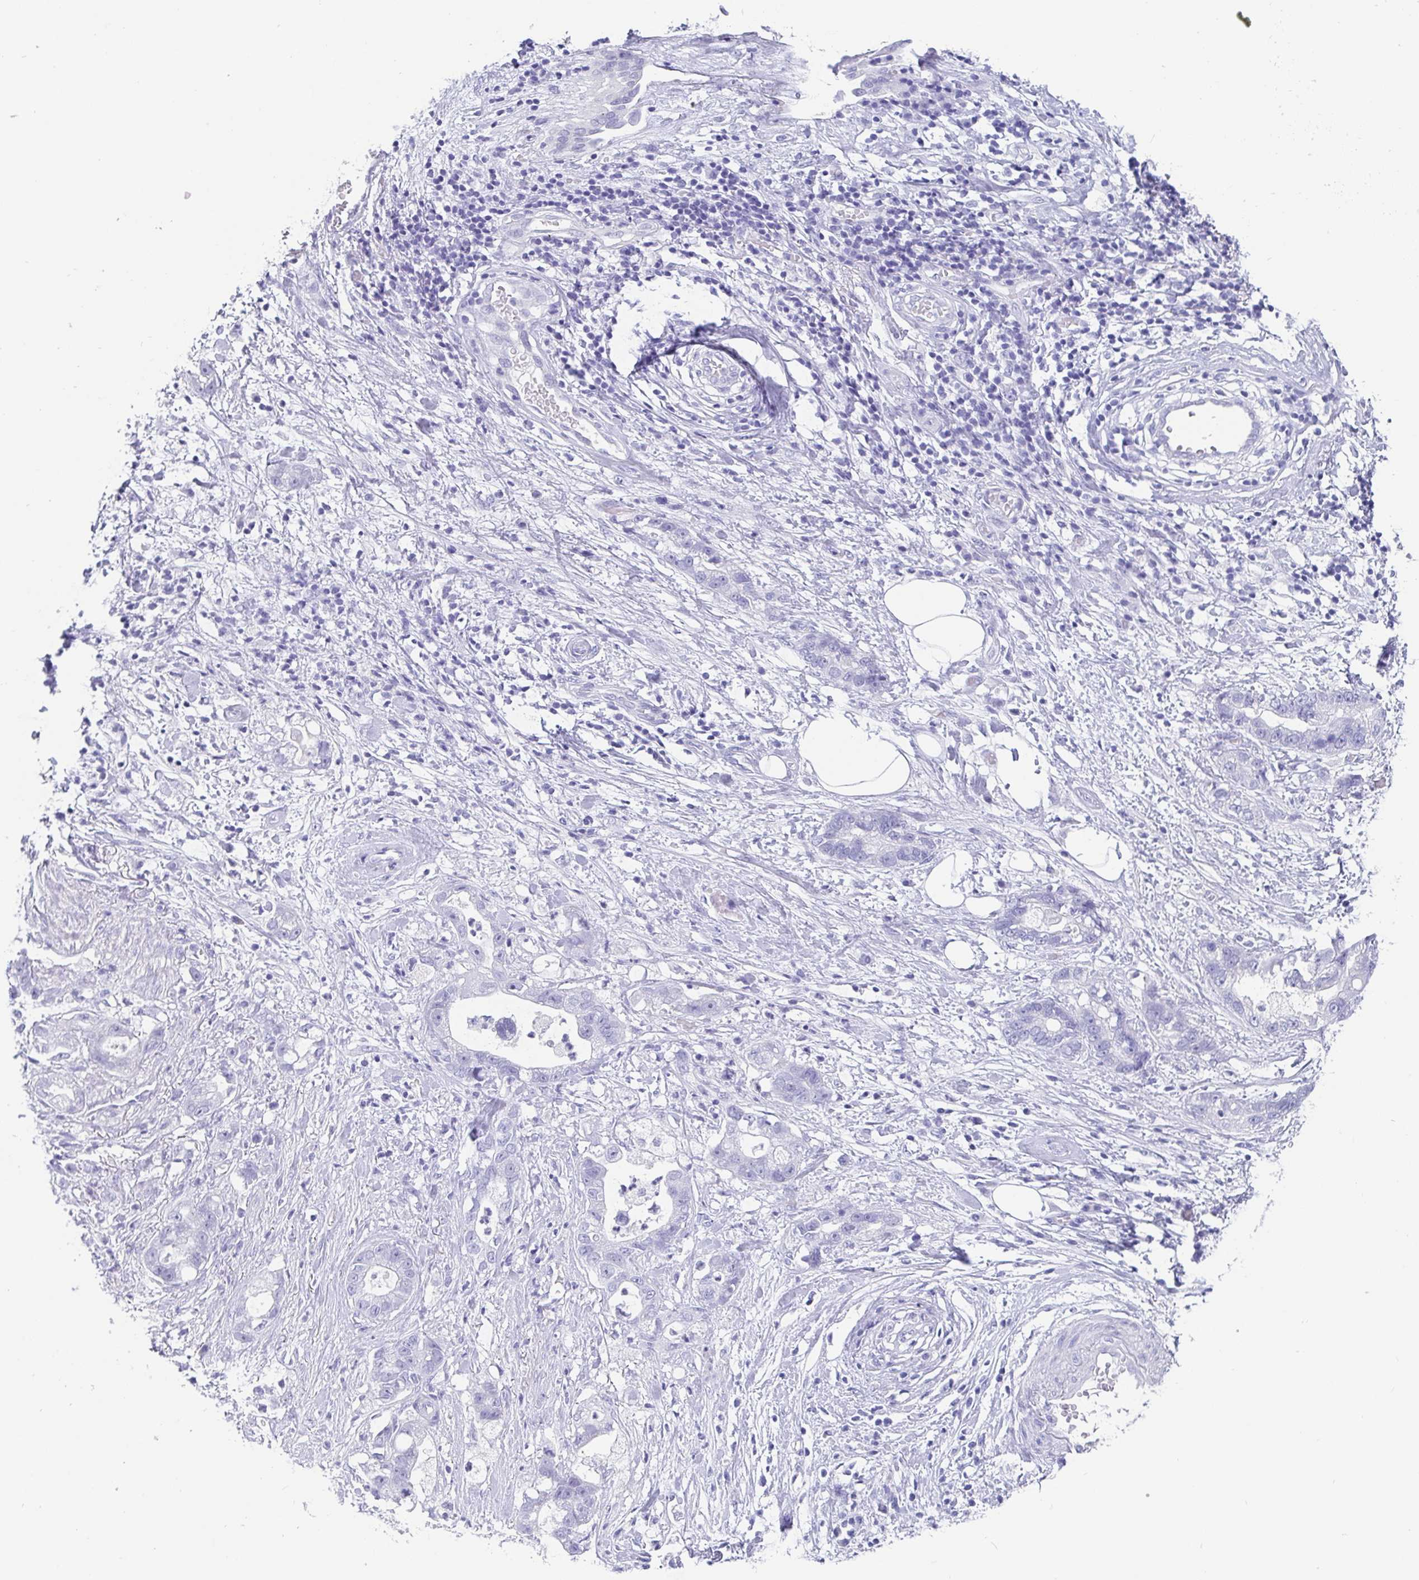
{"staining": {"intensity": "negative", "quantity": "none", "location": "none"}, "tissue": "stomach cancer", "cell_type": "Tumor cells", "image_type": "cancer", "snomed": [{"axis": "morphology", "description": "Adenocarcinoma, NOS"}, {"axis": "topography", "description": "Stomach"}], "caption": "High magnification brightfield microscopy of stomach cancer (adenocarcinoma) stained with DAB (3,3'-diaminobenzidine) (brown) and counterstained with hematoxylin (blue): tumor cells show no significant staining. (Stains: DAB immunohistochemistry (IHC) with hematoxylin counter stain, Microscopy: brightfield microscopy at high magnification).", "gene": "SCGN", "patient": {"sex": "male", "age": 55}}